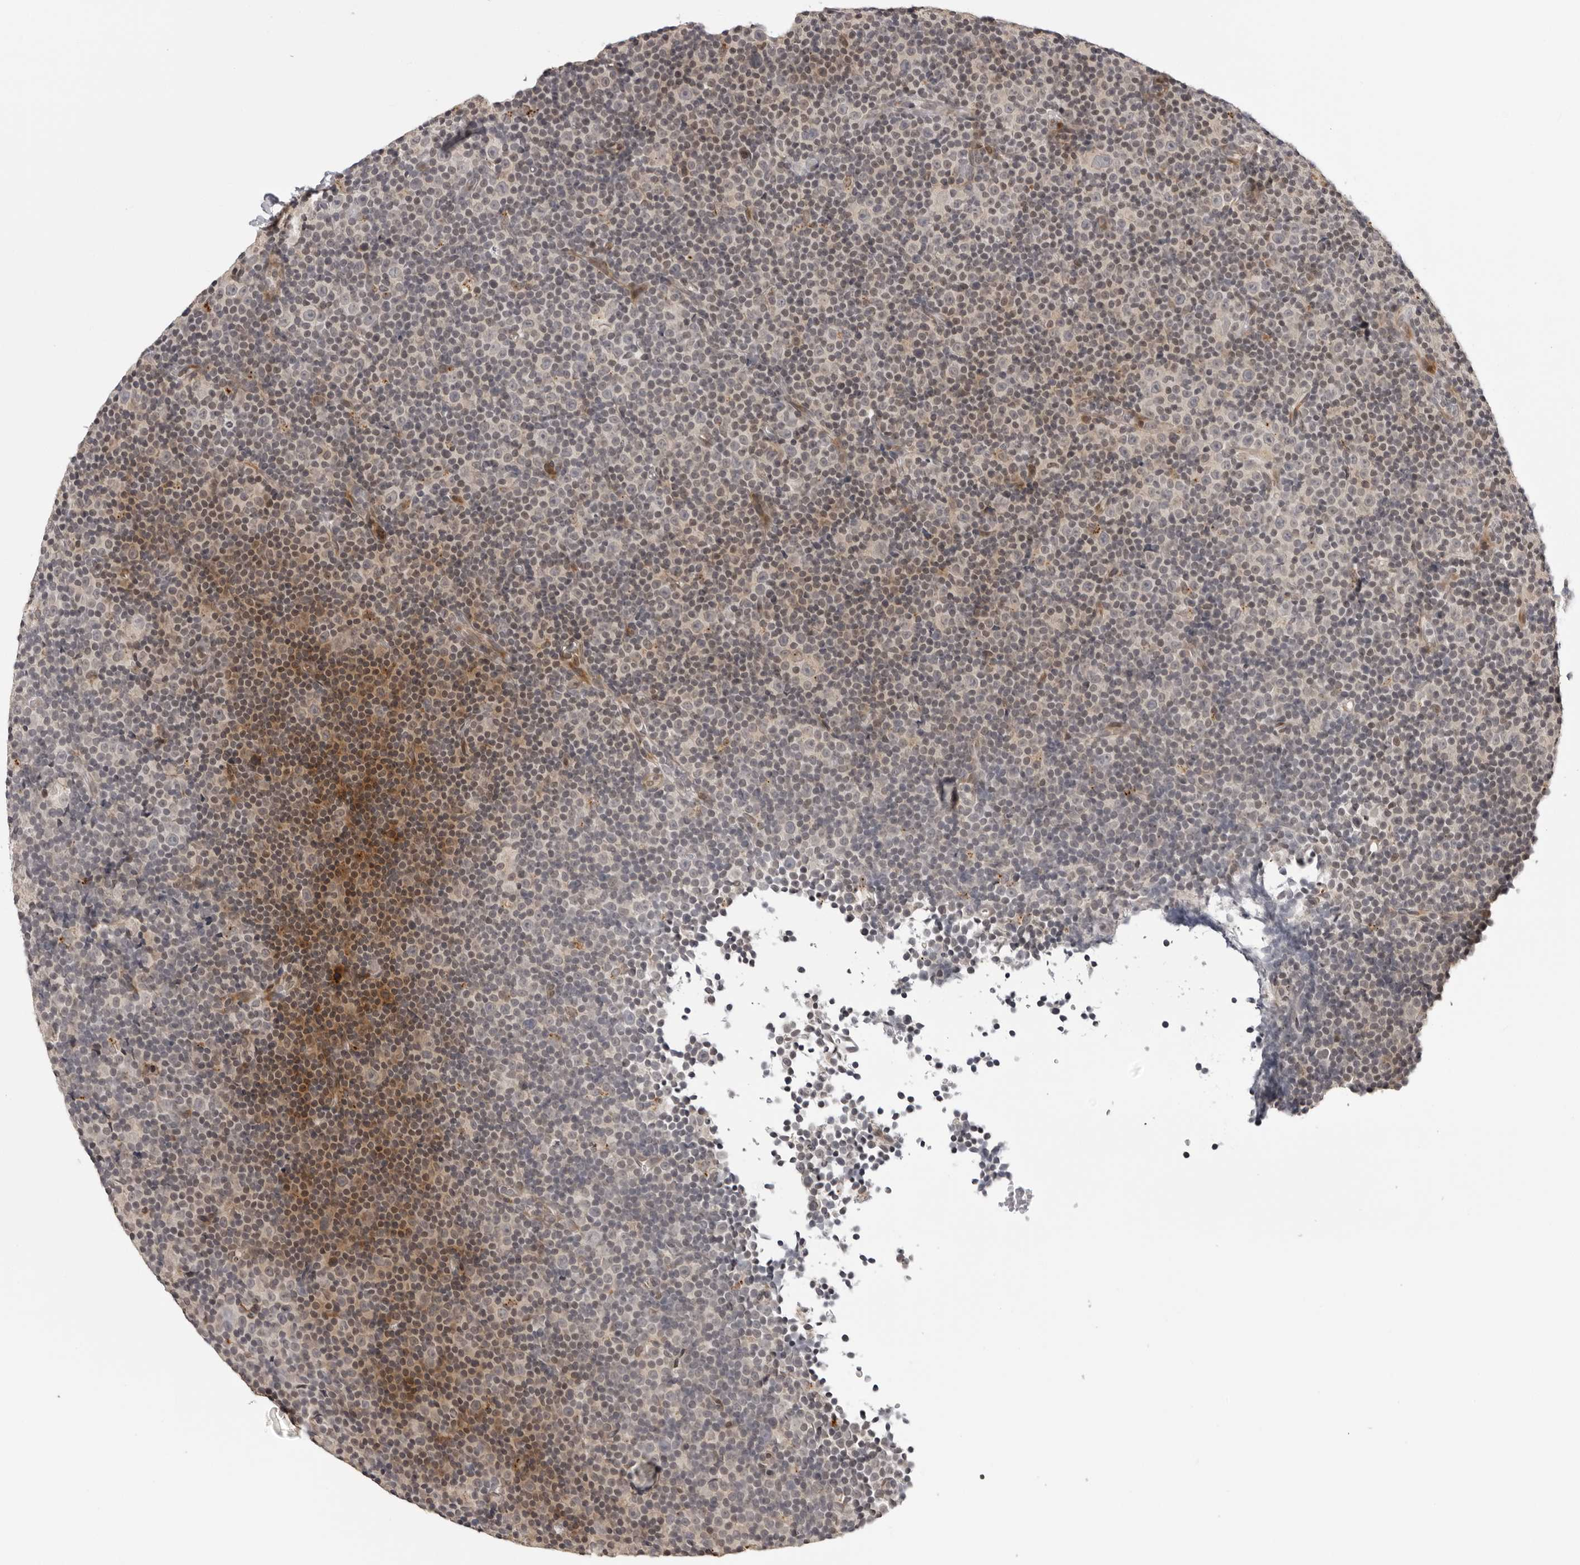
{"staining": {"intensity": "moderate", "quantity": "<25%", "location": "cytoplasmic/membranous,nuclear"}, "tissue": "lymphoma", "cell_type": "Tumor cells", "image_type": "cancer", "snomed": [{"axis": "morphology", "description": "Malignant lymphoma, non-Hodgkin's type, Low grade"}, {"axis": "topography", "description": "Lymph node"}], "caption": "About <25% of tumor cells in low-grade malignant lymphoma, non-Hodgkin's type show moderate cytoplasmic/membranous and nuclear protein staining as visualized by brown immunohistochemical staining.", "gene": "PRUNE1", "patient": {"sex": "female", "age": 67}}